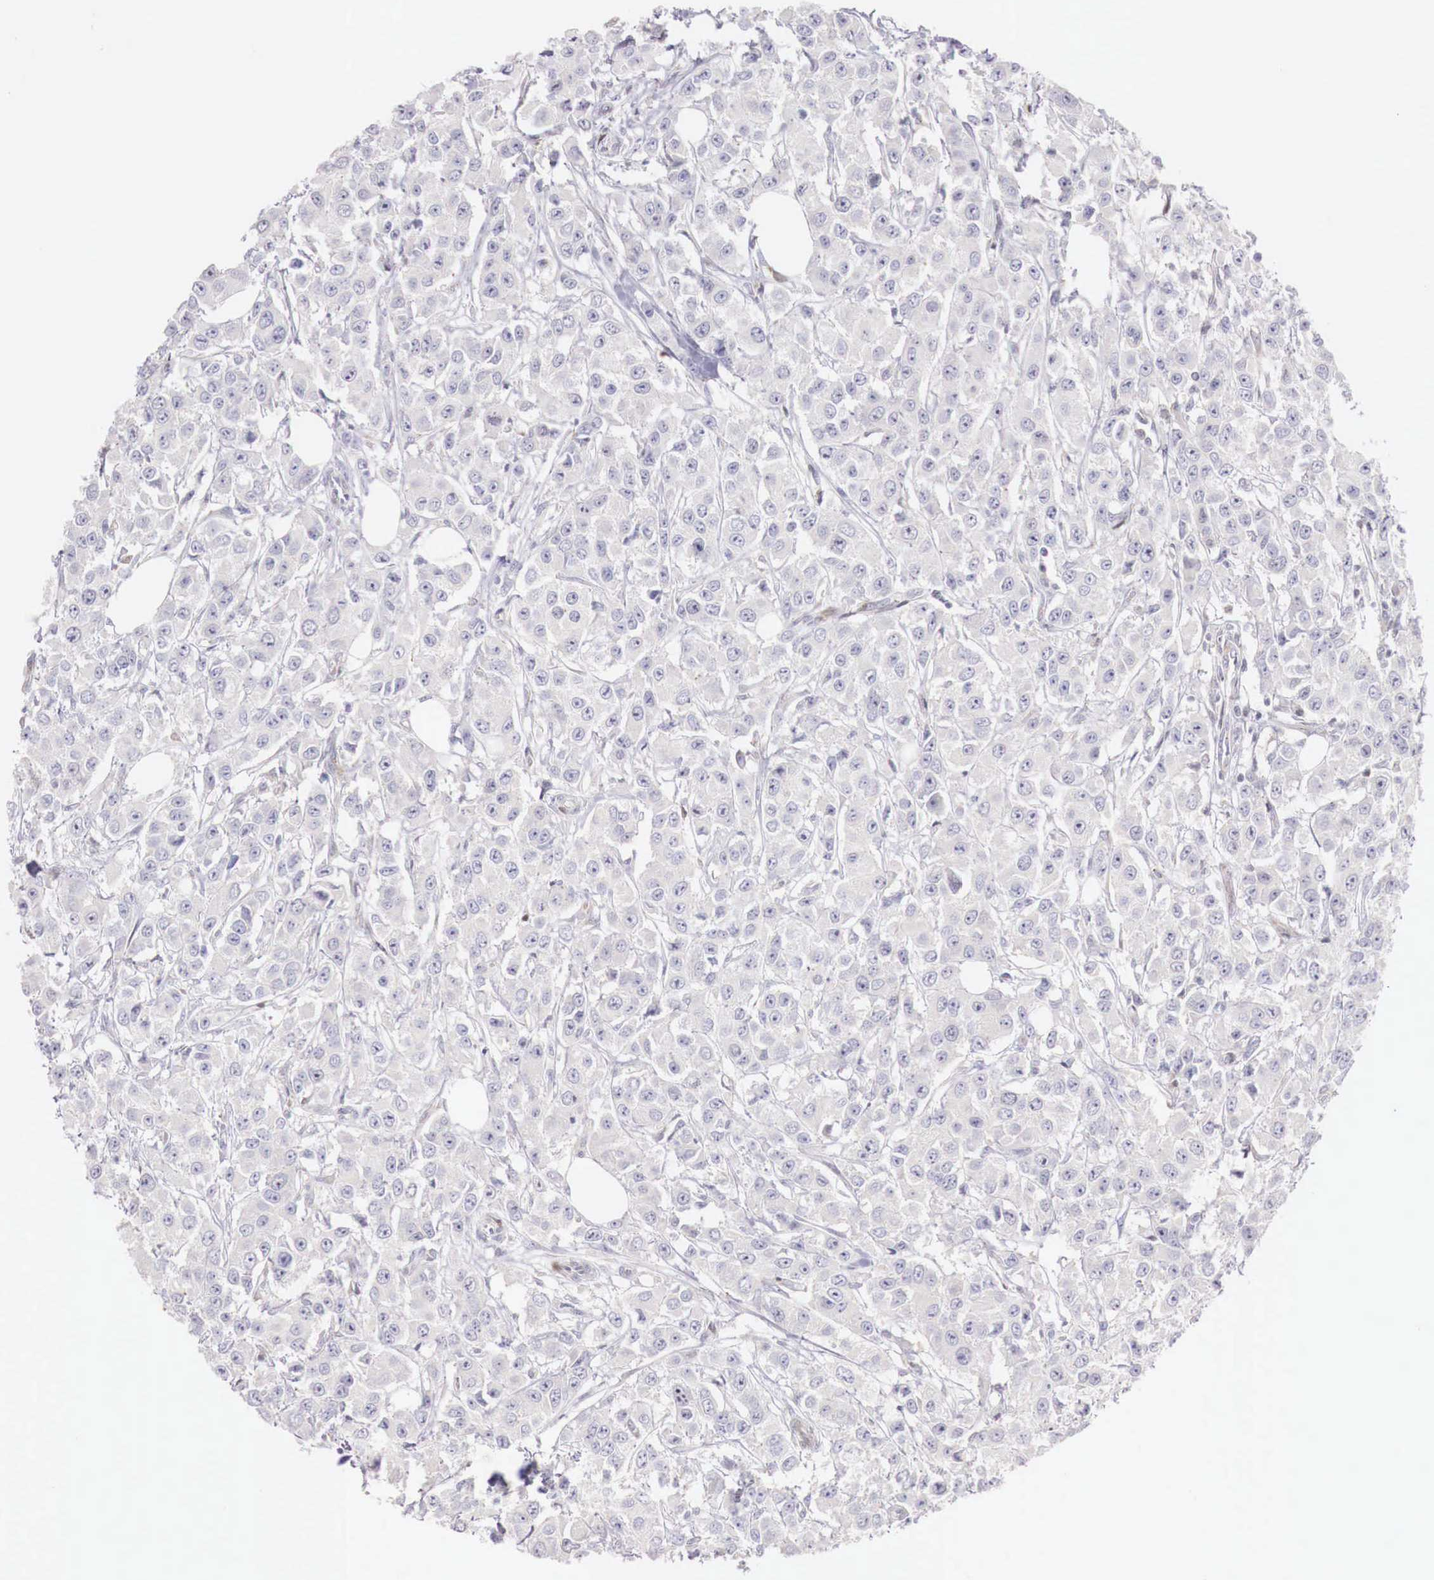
{"staining": {"intensity": "negative", "quantity": "none", "location": "none"}, "tissue": "breast cancer", "cell_type": "Tumor cells", "image_type": "cancer", "snomed": [{"axis": "morphology", "description": "Duct carcinoma"}, {"axis": "topography", "description": "Breast"}], "caption": "Immunohistochemical staining of breast cancer shows no significant positivity in tumor cells. (DAB immunohistochemistry (IHC) with hematoxylin counter stain).", "gene": "CLCN5", "patient": {"sex": "female", "age": 58}}